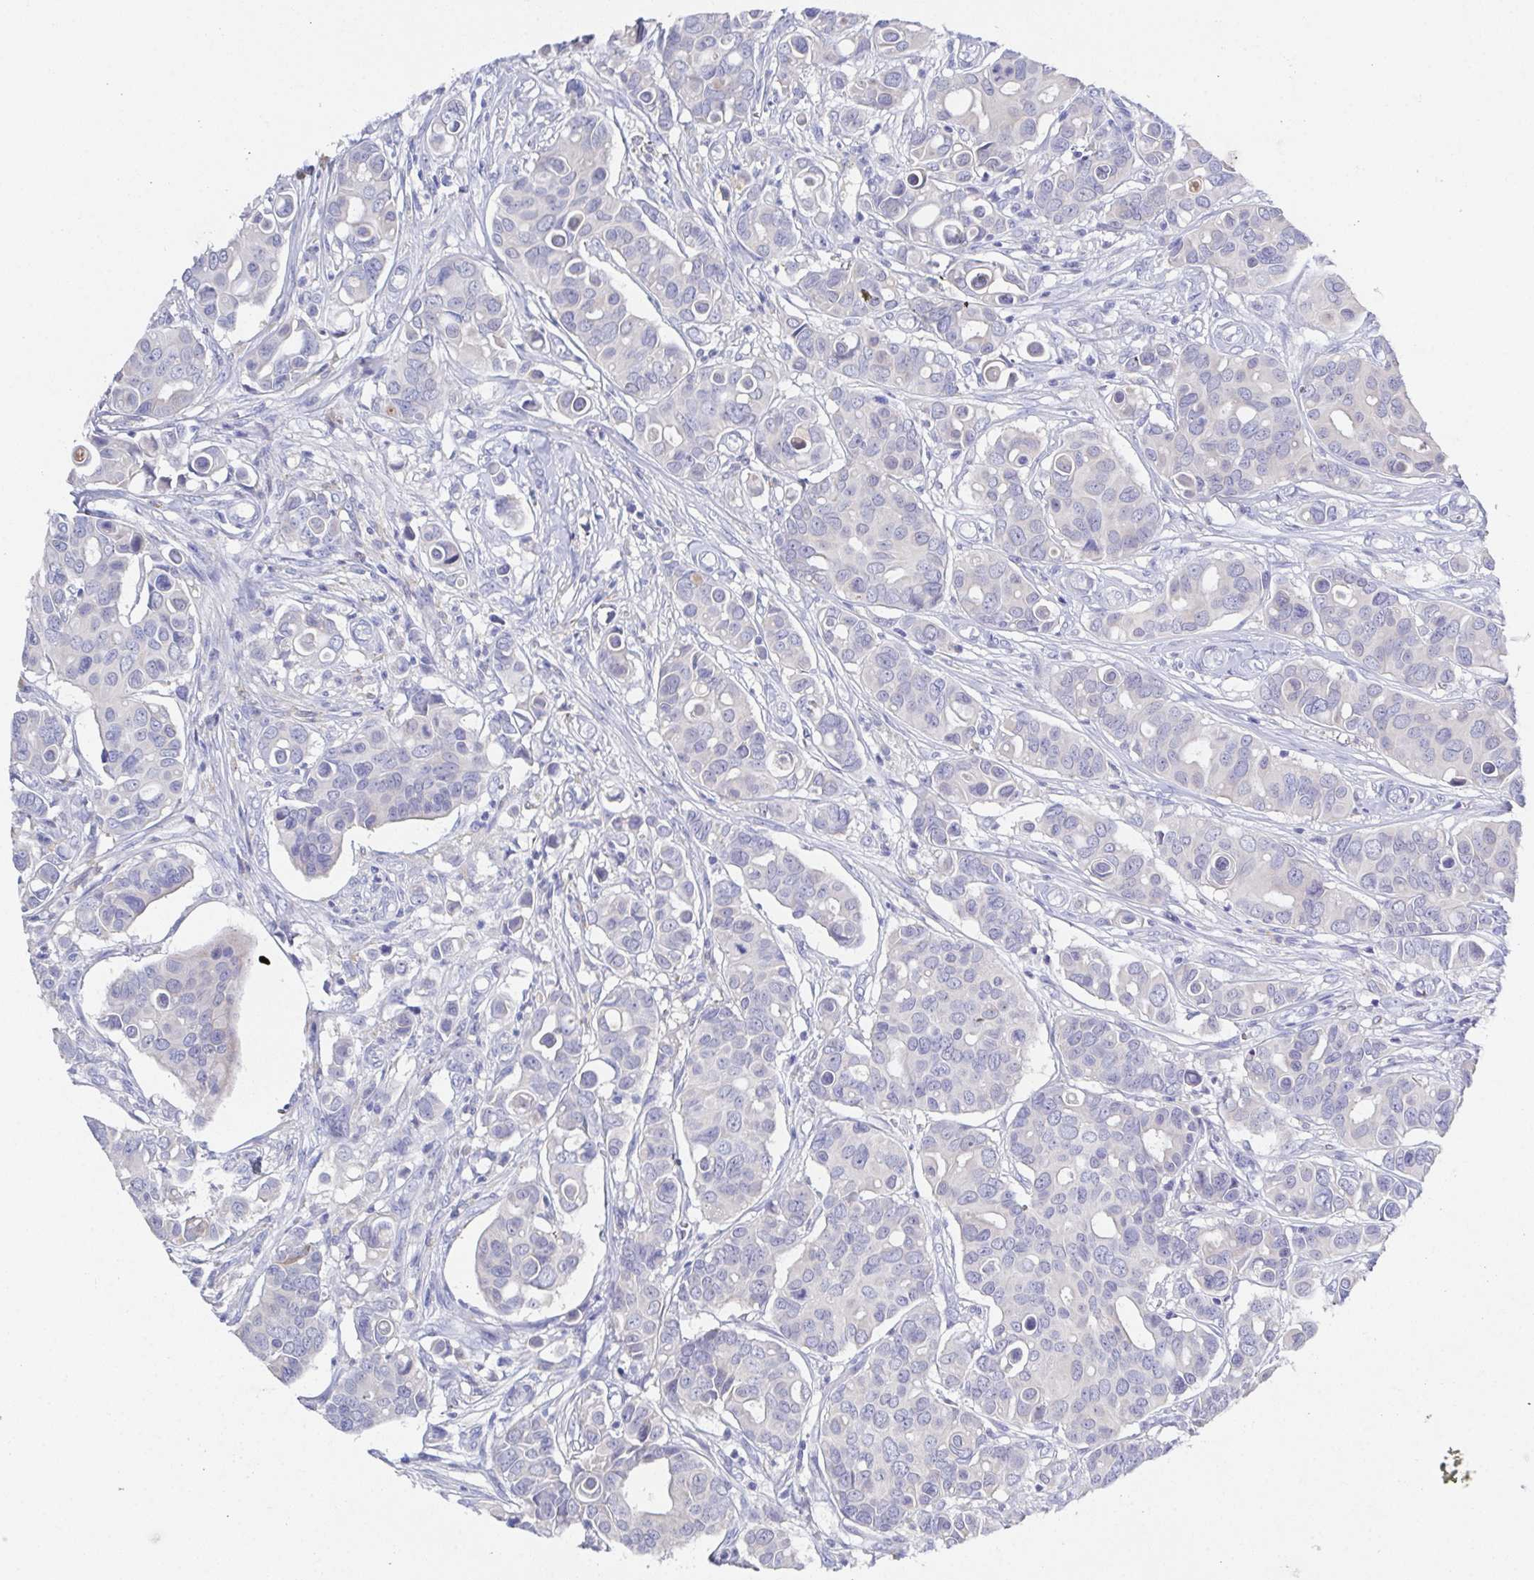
{"staining": {"intensity": "negative", "quantity": "none", "location": "none"}, "tissue": "breast cancer", "cell_type": "Tumor cells", "image_type": "cancer", "snomed": [{"axis": "morphology", "description": "Normal tissue, NOS"}, {"axis": "morphology", "description": "Duct carcinoma"}, {"axis": "topography", "description": "Skin"}, {"axis": "topography", "description": "Breast"}], "caption": "Human breast cancer stained for a protein using IHC demonstrates no positivity in tumor cells.", "gene": "SSC4D", "patient": {"sex": "female", "age": 54}}